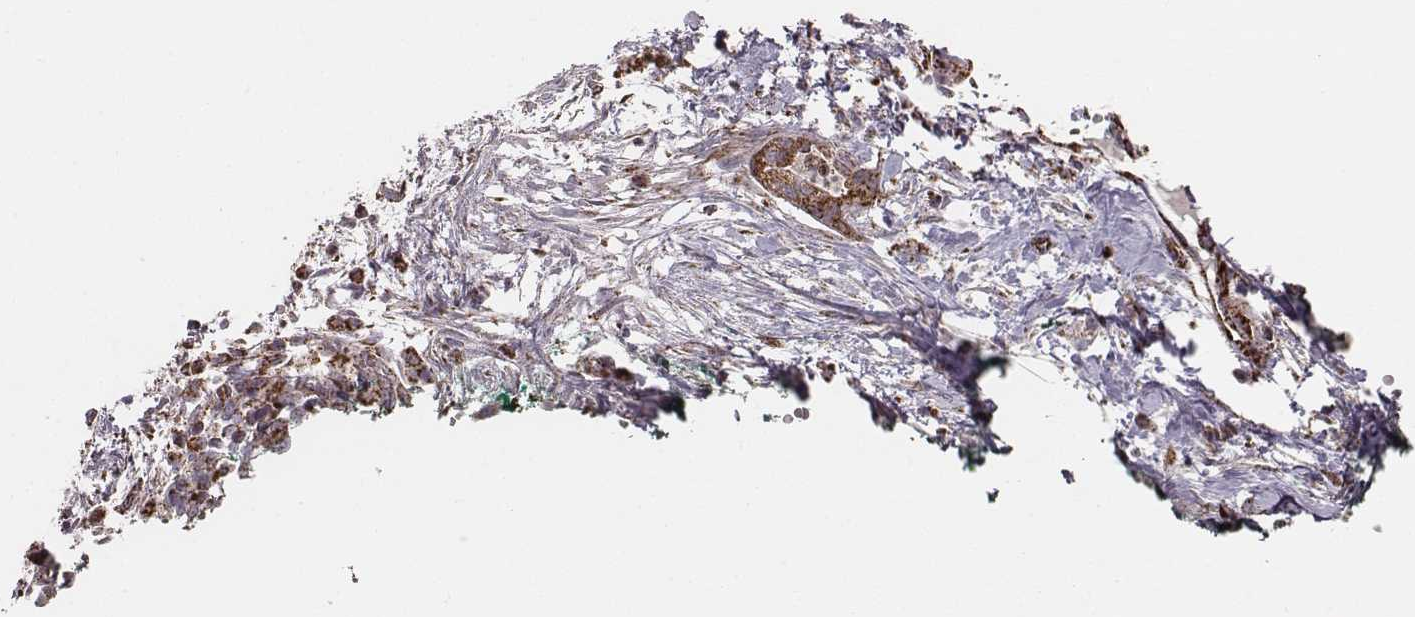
{"staining": {"intensity": "strong", "quantity": ">75%", "location": "cytoplasmic/membranous"}, "tissue": "pancreatic cancer", "cell_type": "Tumor cells", "image_type": "cancer", "snomed": [{"axis": "morphology", "description": "Normal tissue, NOS"}, {"axis": "morphology", "description": "Adenocarcinoma, NOS"}, {"axis": "topography", "description": "Lymph node"}, {"axis": "topography", "description": "Pancreas"}], "caption": "Protein staining of pancreatic cancer tissue exhibits strong cytoplasmic/membranous staining in about >75% of tumor cells. (Stains: DAB in brown, nuclei in blue, Microscopy: brightfield microscopy at high magnification).", "gene": "TUFM", "patient": {"sex": "female", "age": 58}}